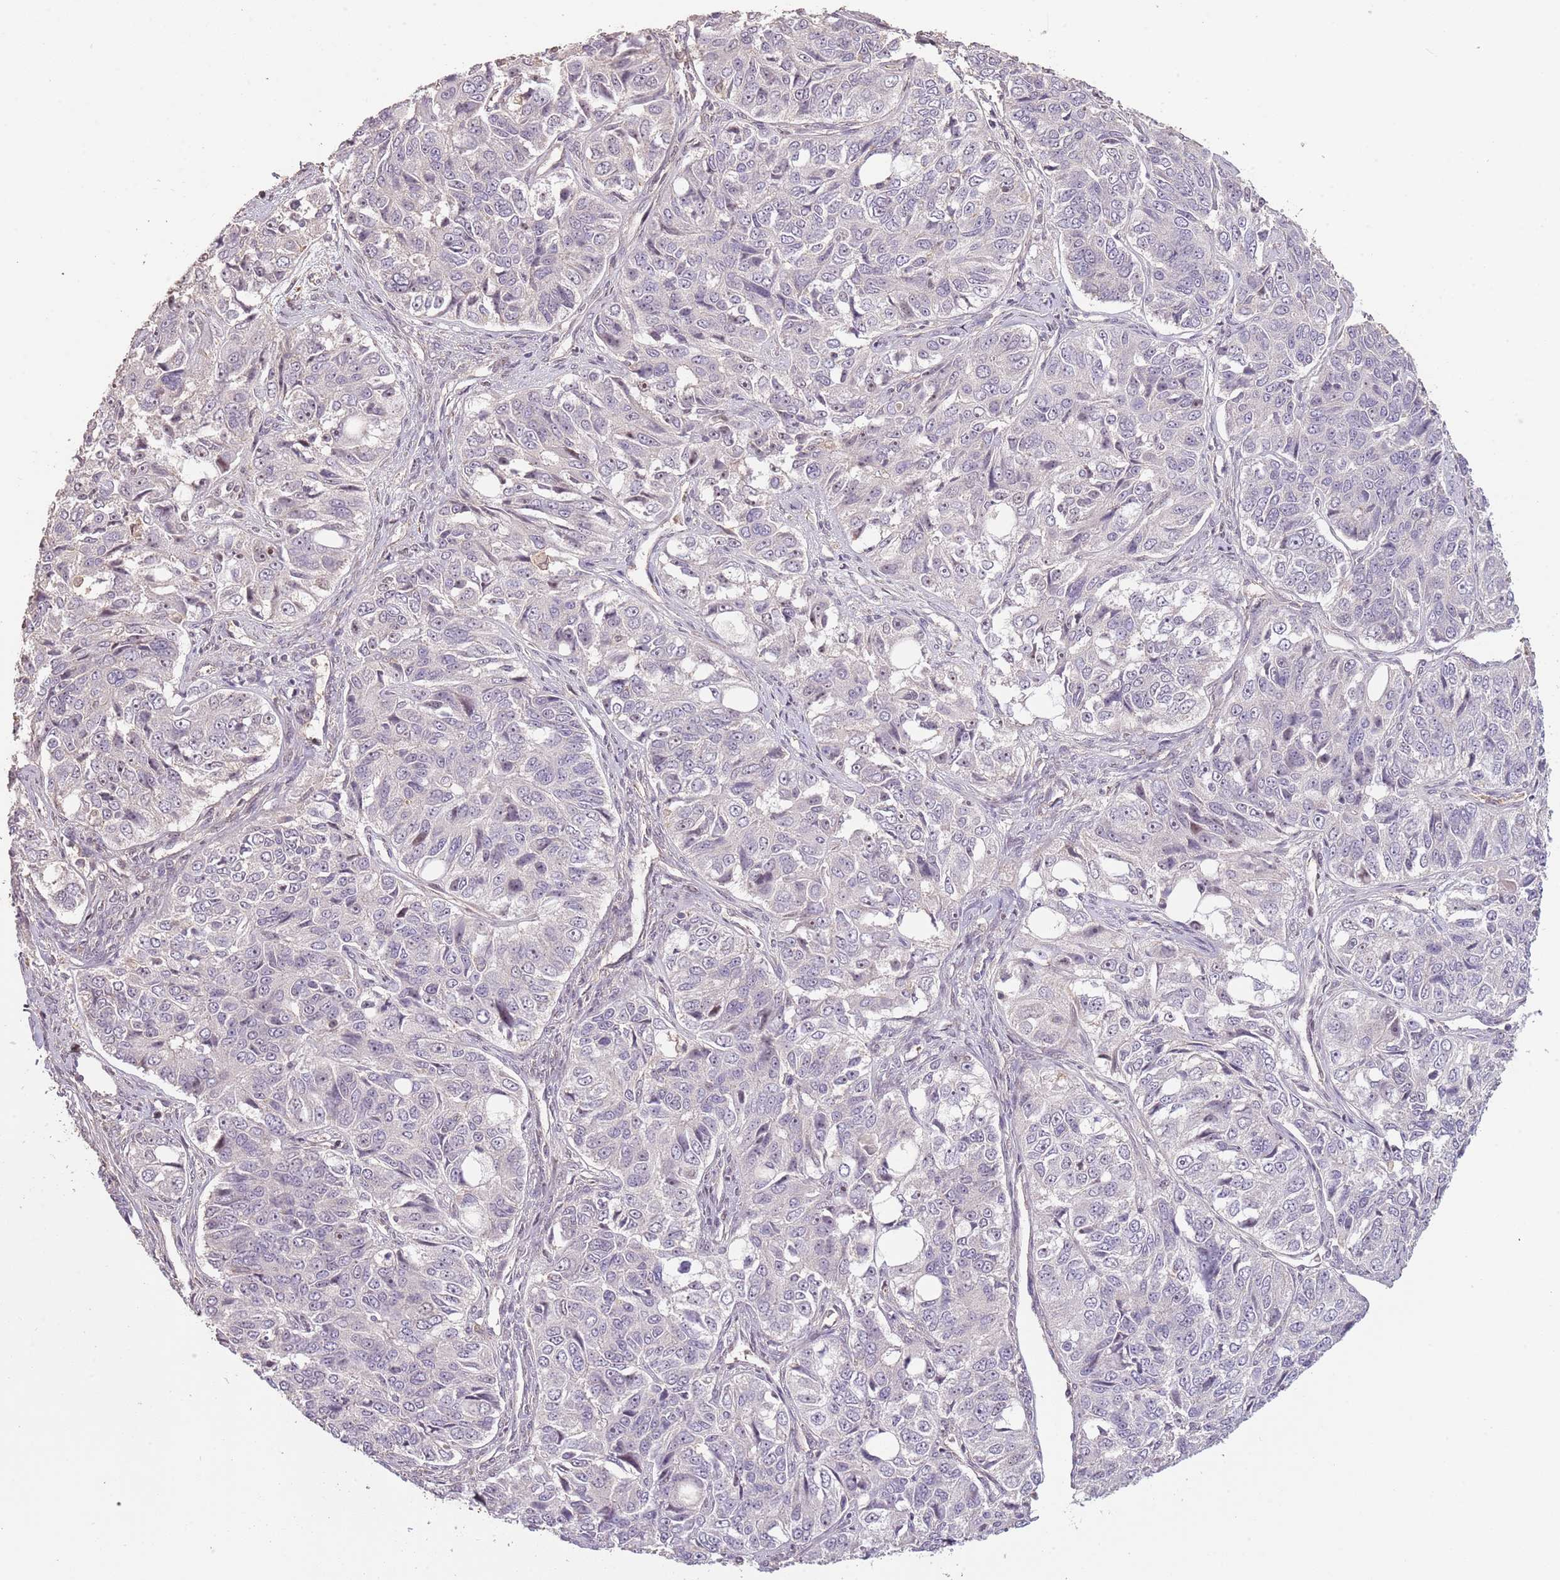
{"staining": {"intensity": "negative", "quantity": "none", "location": "none"}, "tissue": "ovarian cancer", "cell_type": "Tumor cells", "image_type": "cancer", "snomed": [{"axis": "morphology", "description": "Carcinoma, endometroid"}, {"axis": "topography", "description": "Ovary"}], "caption": "Immunohistochemistry photomicrograph of neoplastic tissue: human ovarian cancer stained with DAB (3,3'-diaminobenzidine) shows no significant protein expression in tumor cells.", "gene": "ADTRP", "patient": {"sex": "female", "age": 51}}